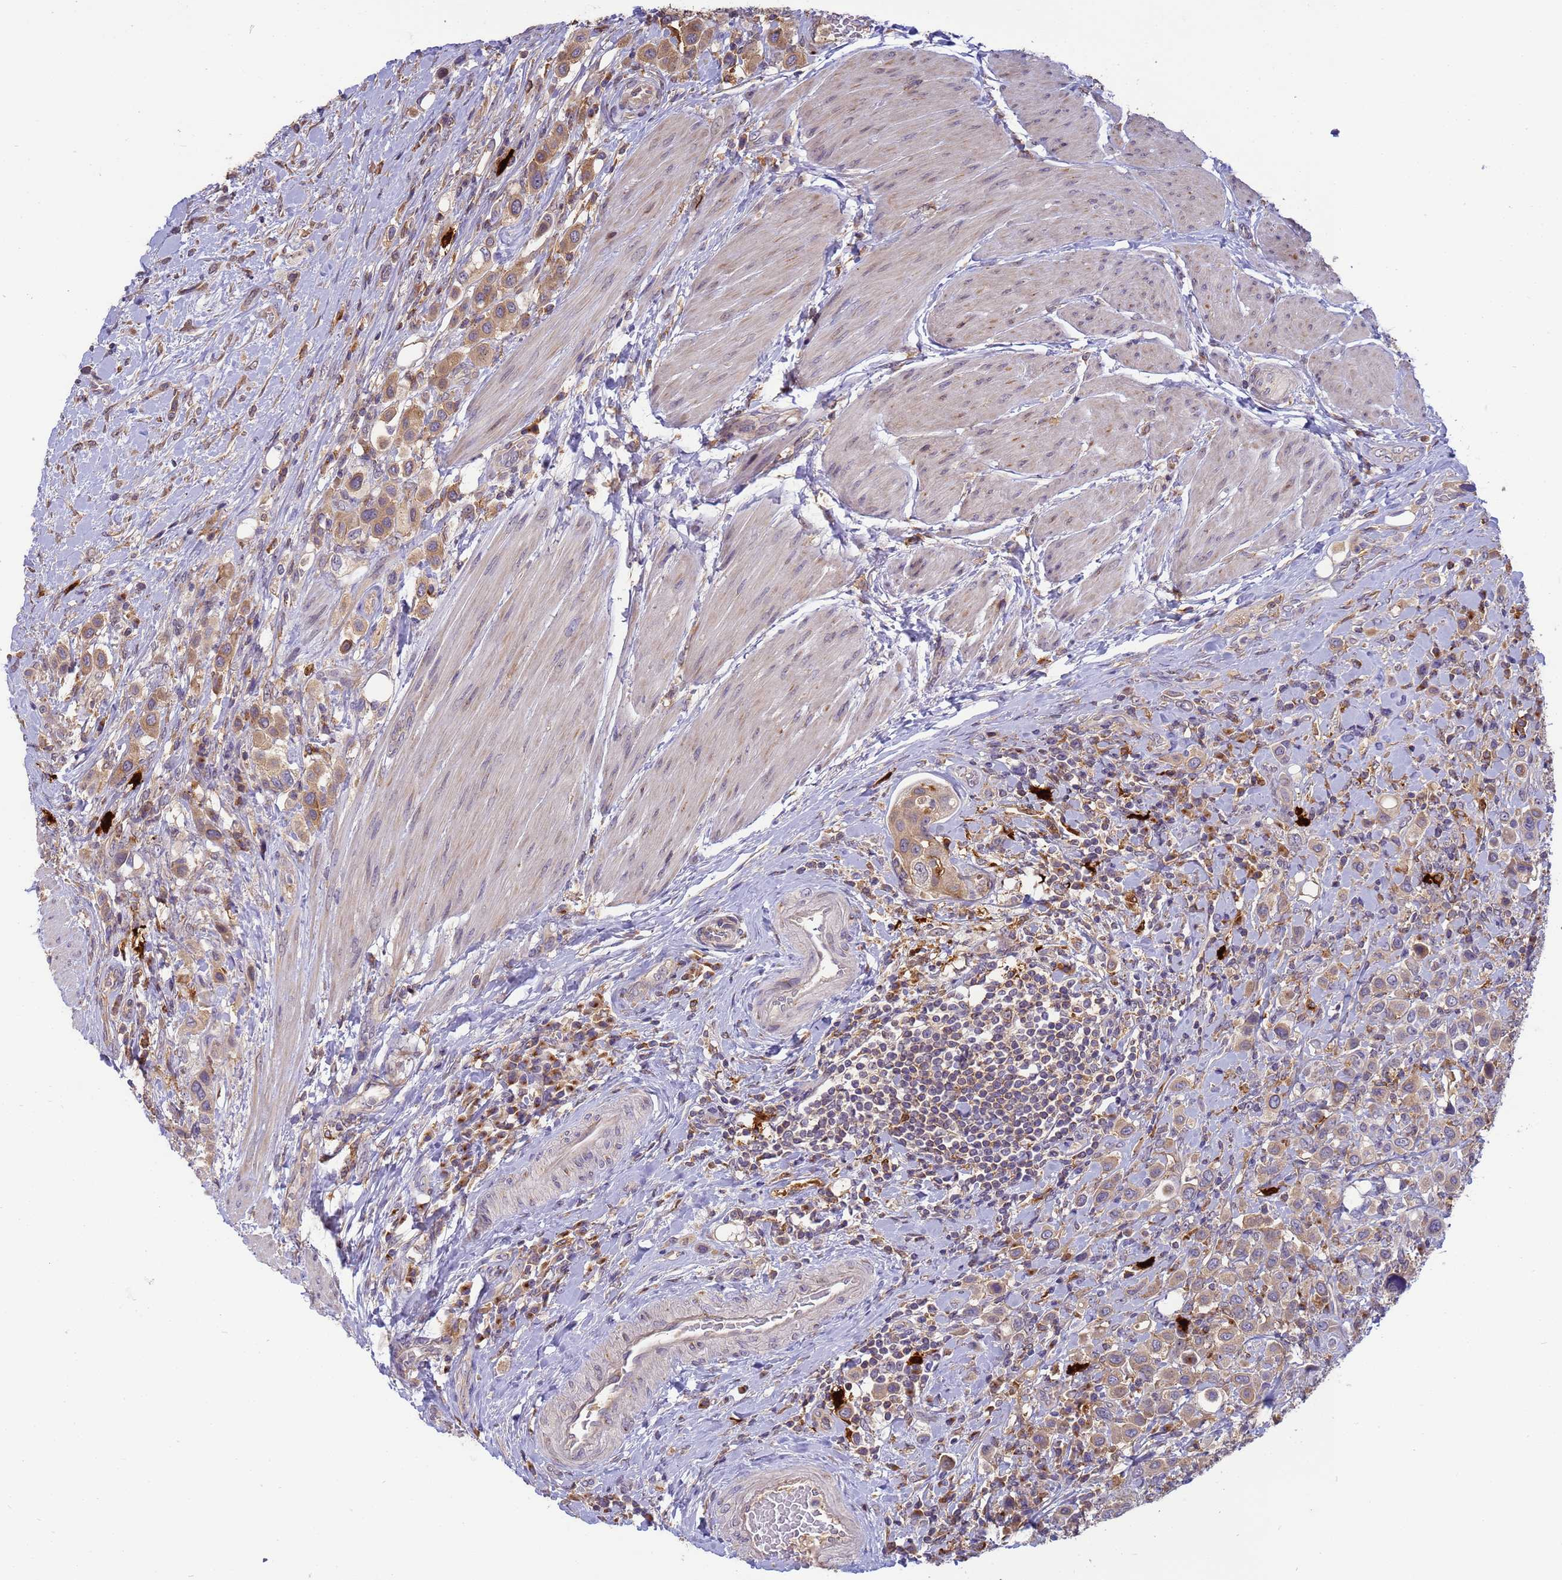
{"staining": {"intensity": "moderate", "quantity": ">75%", "location": "cytoplasmic/membranous"}, "tissue": "urothelial cancer", "cell_type": "Tumor cells", "image_type": "cancer", "snomed": [{"axis": "morphology", "description": "Urothelial carcinoma, High grade"}, {"axis": "topography", "description": "Urinary bladder"}], "caption": "DAB immunohistochemical staining of urothelial carcinoma (high-grade) displays moderate cytoplasmic/membranous protein staining in about >75% of tumor cells.", "gene": "M6PR", "patient": {"sex": "male", "age": 50}}